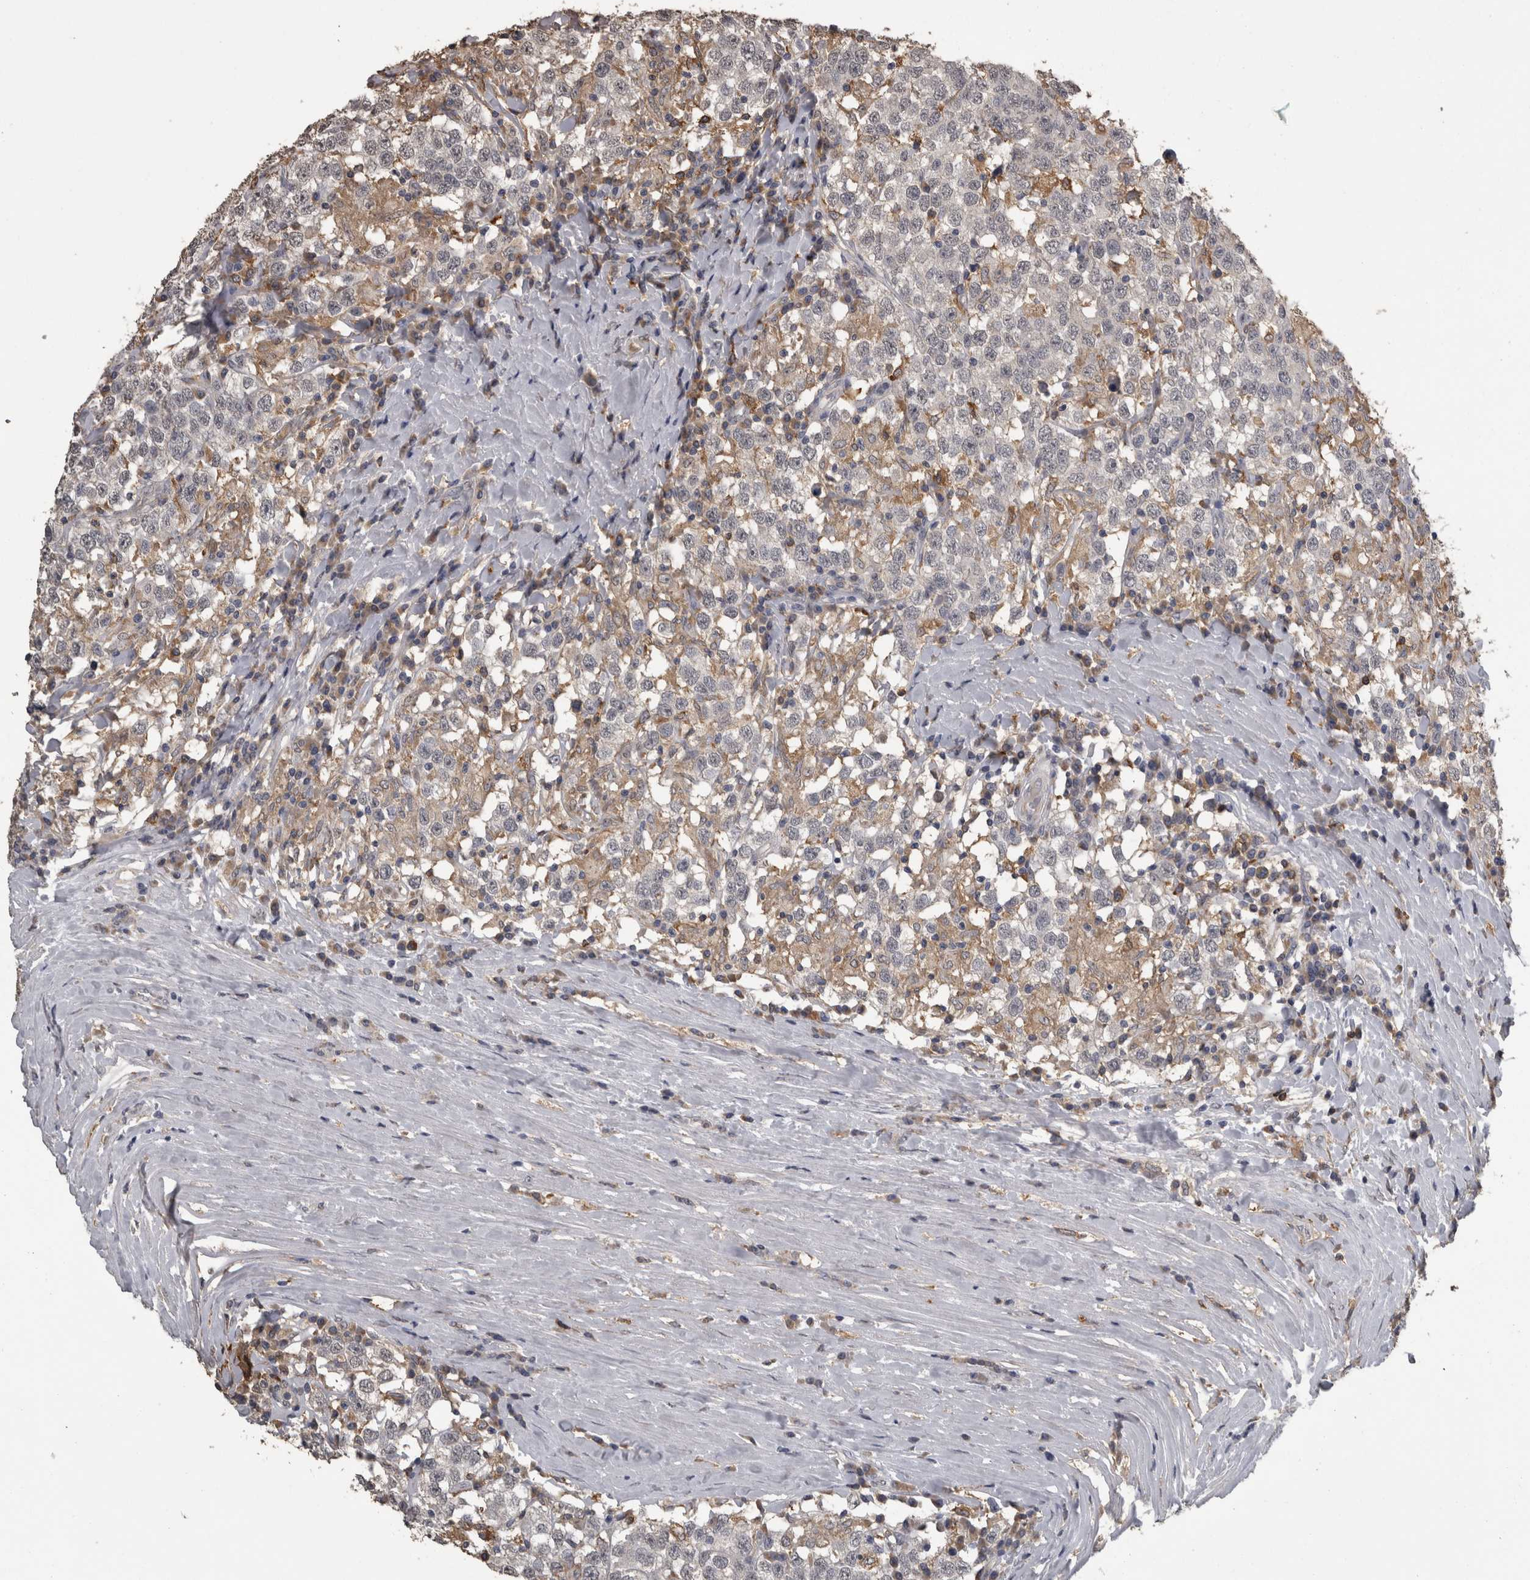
{"staining": {"intensity": "negative", "quantity": "none", "location": "none"}, "tissue": "testis cancer", "cell_type": "Tumor cells", "image_type": "cancer", "snomed": [{"axis": "morphology", "description": "Seminoma, NOS"}, {"axis": "topography", "description": "Testis"}], "caption": "A histopathology image of human testis seminoma is negative for staining in tumor cells.", "gene": "PIK3AP1", "patient": {"sex": "male", "age": 41}}